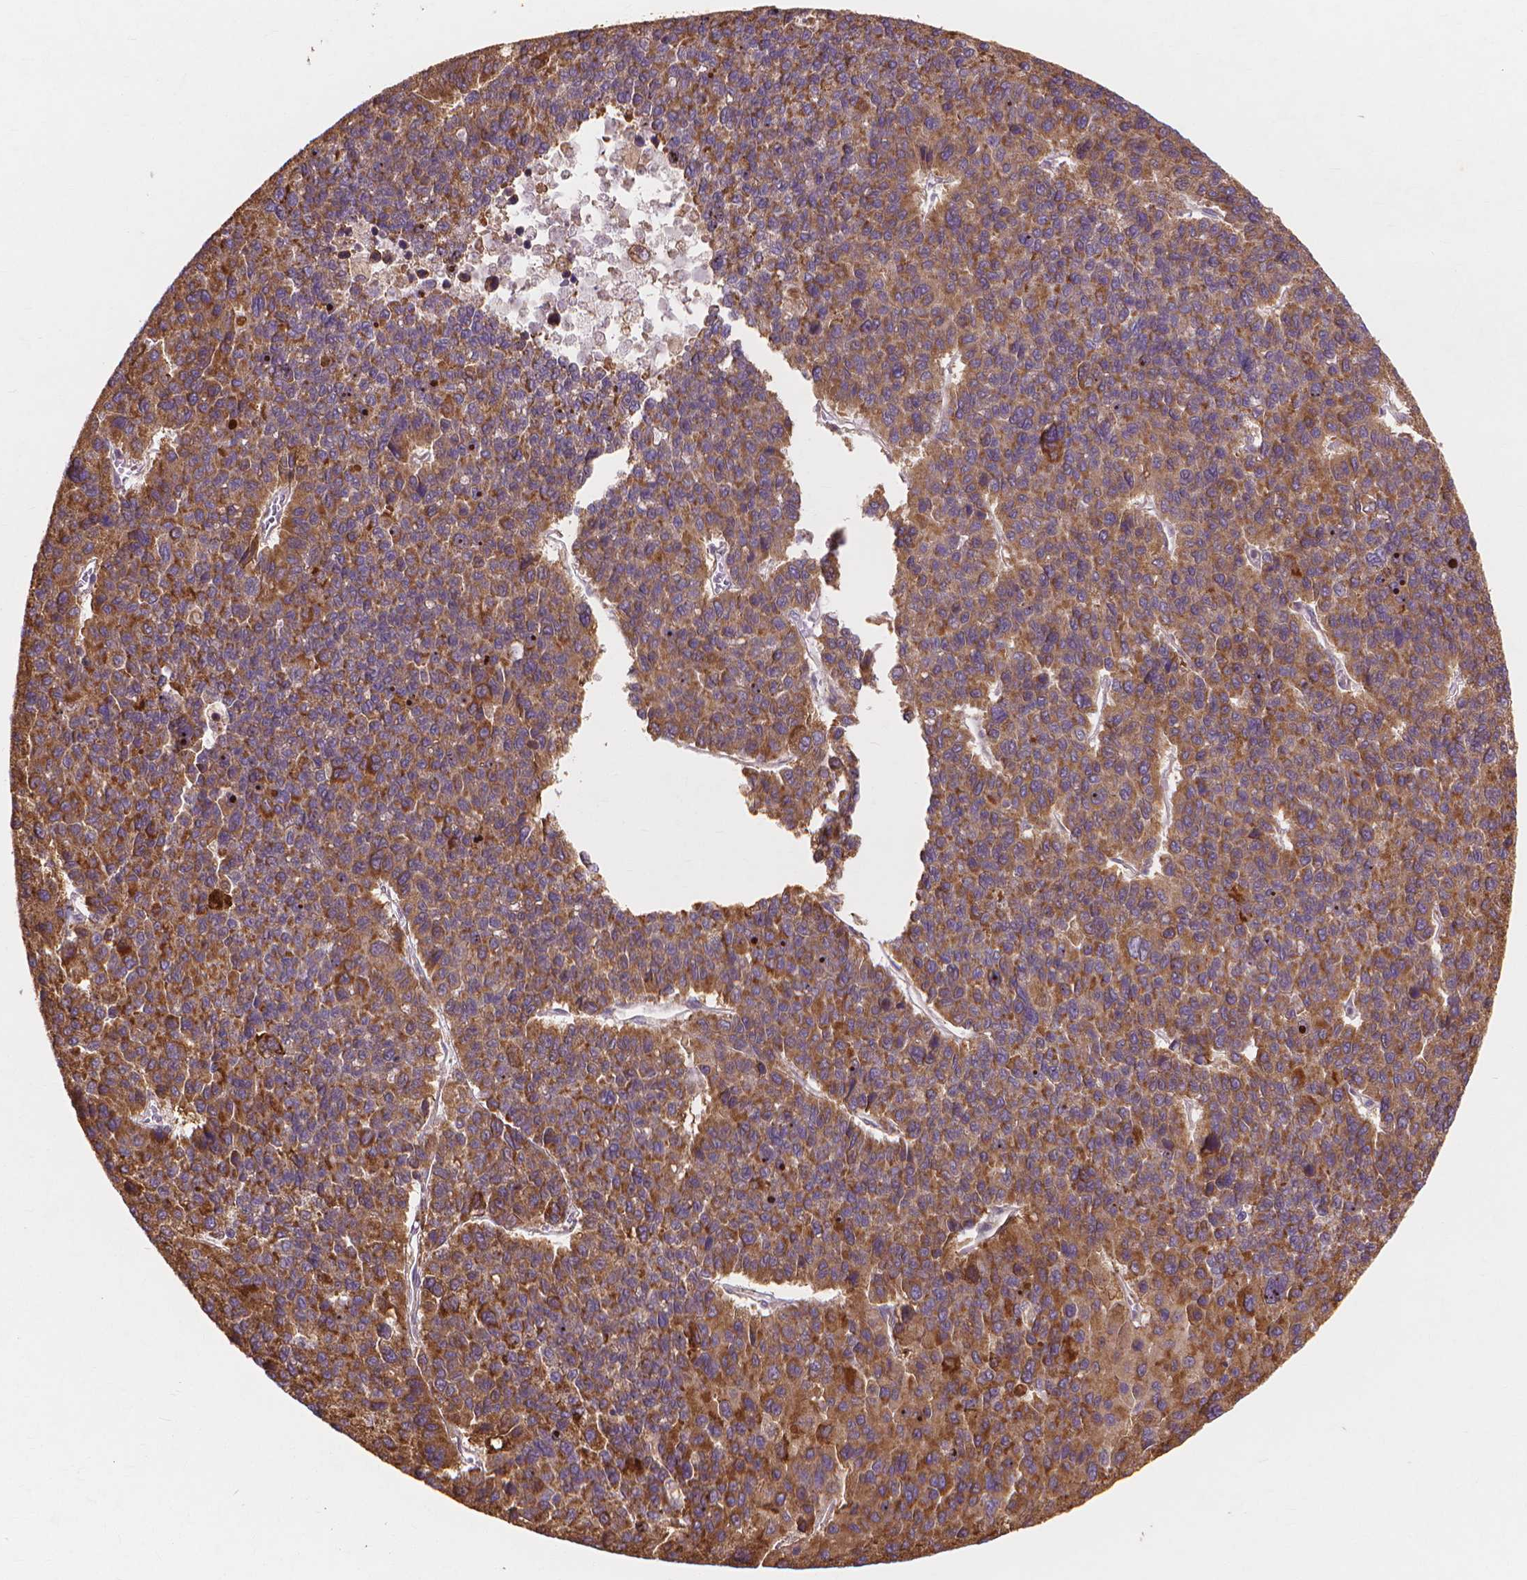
{"staining": {"intensity": "moderate", "quantity": ">75%", "location": "cytoplasmic/membranous"}, "tissue": "liver cancer", "cell_type": "Tumor cells", "image_type": "cancer", "snomed": [{"axis": "morphology", "description": "Carcinoma, Hepatocellular, NOS"}, {"axis": "topography", "description": "Liver"}], "caption": "Moderate cytoplasmic/membranous expression is appreciated in about >75% of tumor cells in liver cancer (hepatocellular carcinoma).", "gene": "TAB2", "patient": {"sex": "female", "age": 41}}